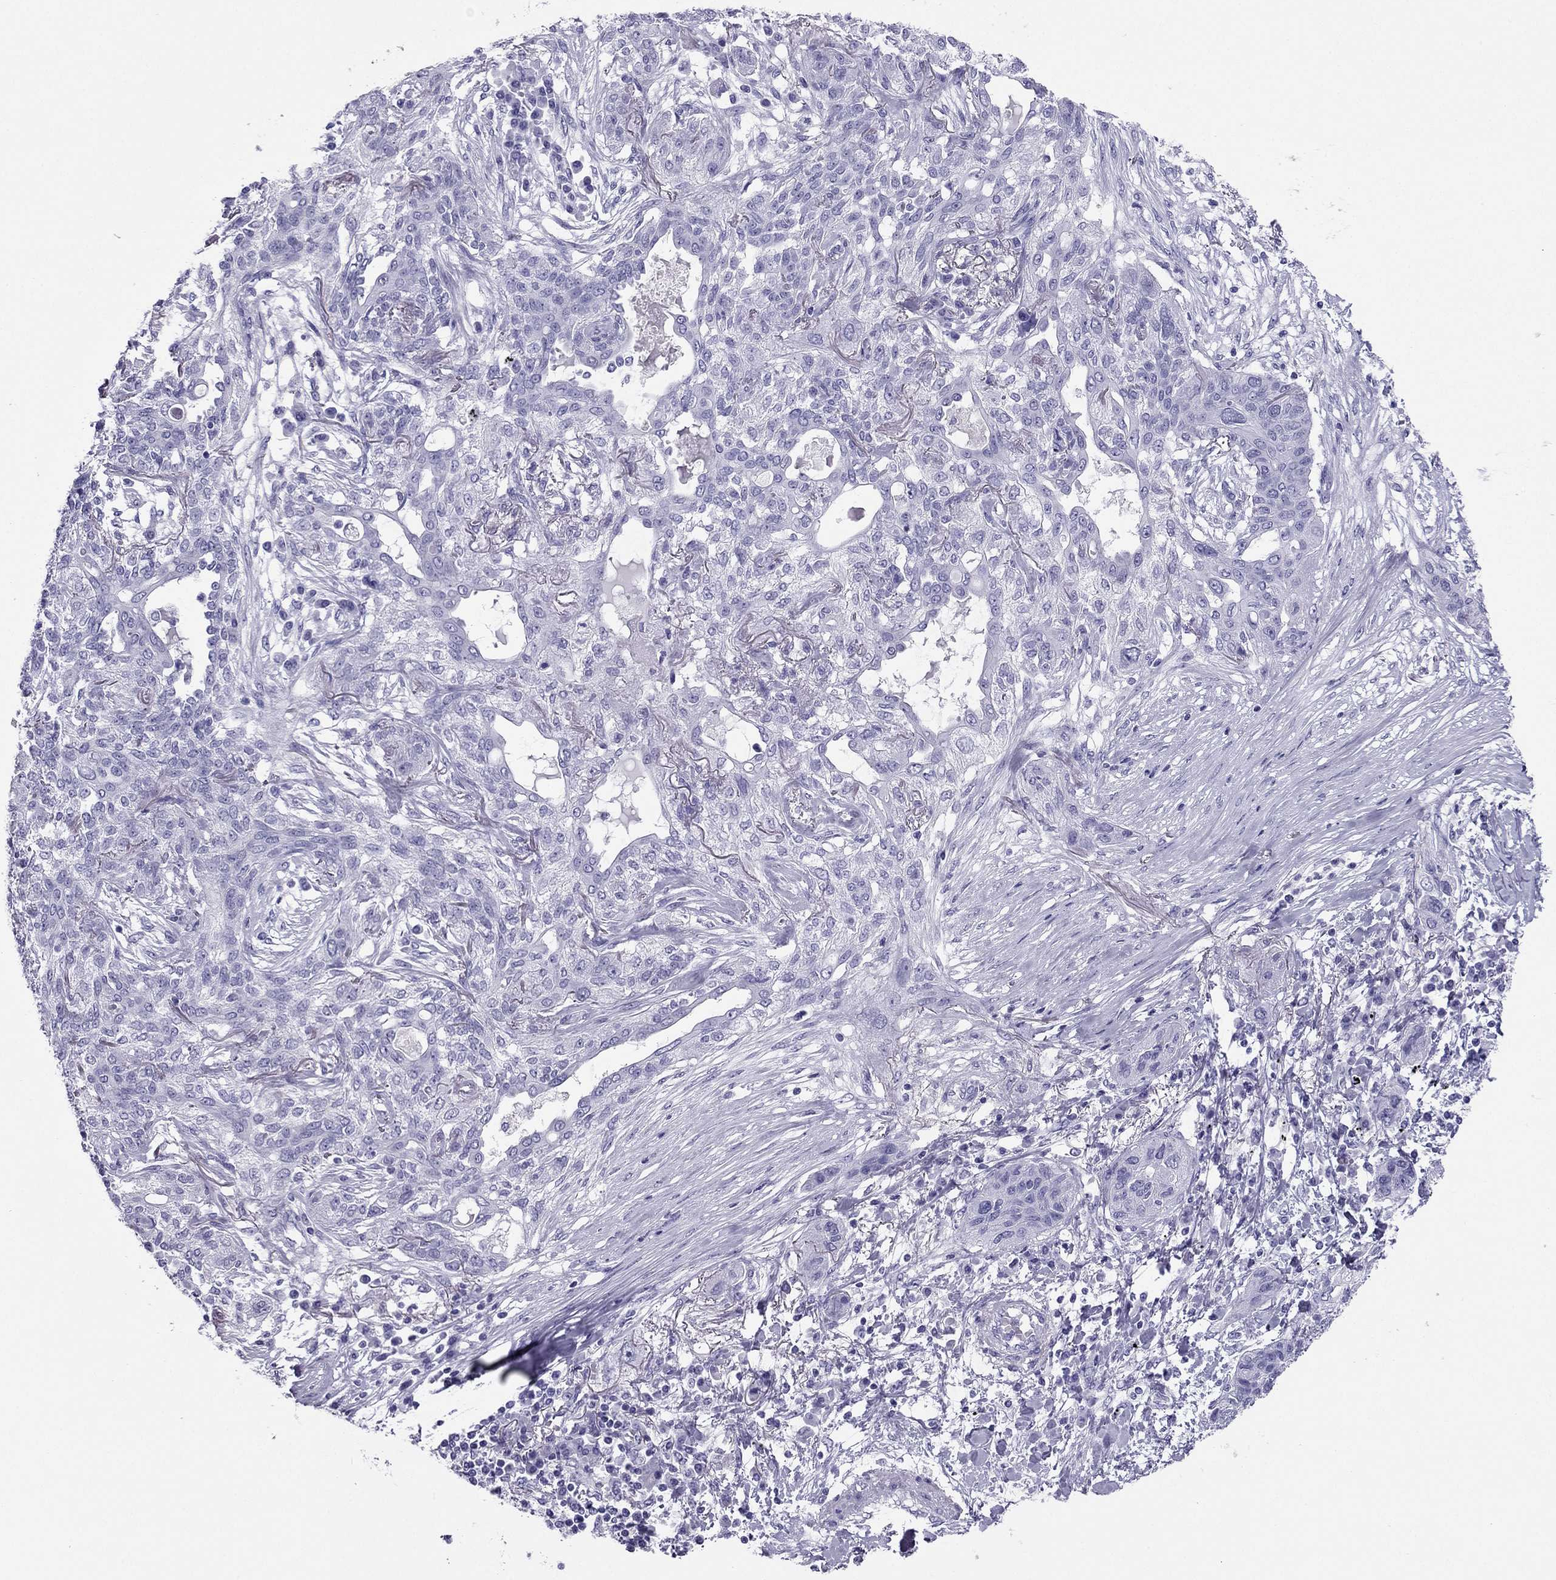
{"staining": {"intensity": "negative", "quantity": "none", "location": "none"}, "tissue": "lung cancer", "cell_type": "Tumor cells", "image_type": "cancer", "snomed": [{"axis": "morphology", "description": "Squamous cell carcinoma, NOS"}, {"axis": "topography", "description": "Lung"}], "caption": "Lung squamous cell carcinoma was stained to show a protein in brown. There is no significant staining in tumor cells.", "gene": "PDE6A", "patient": {"sex": "female", "age": 70}}